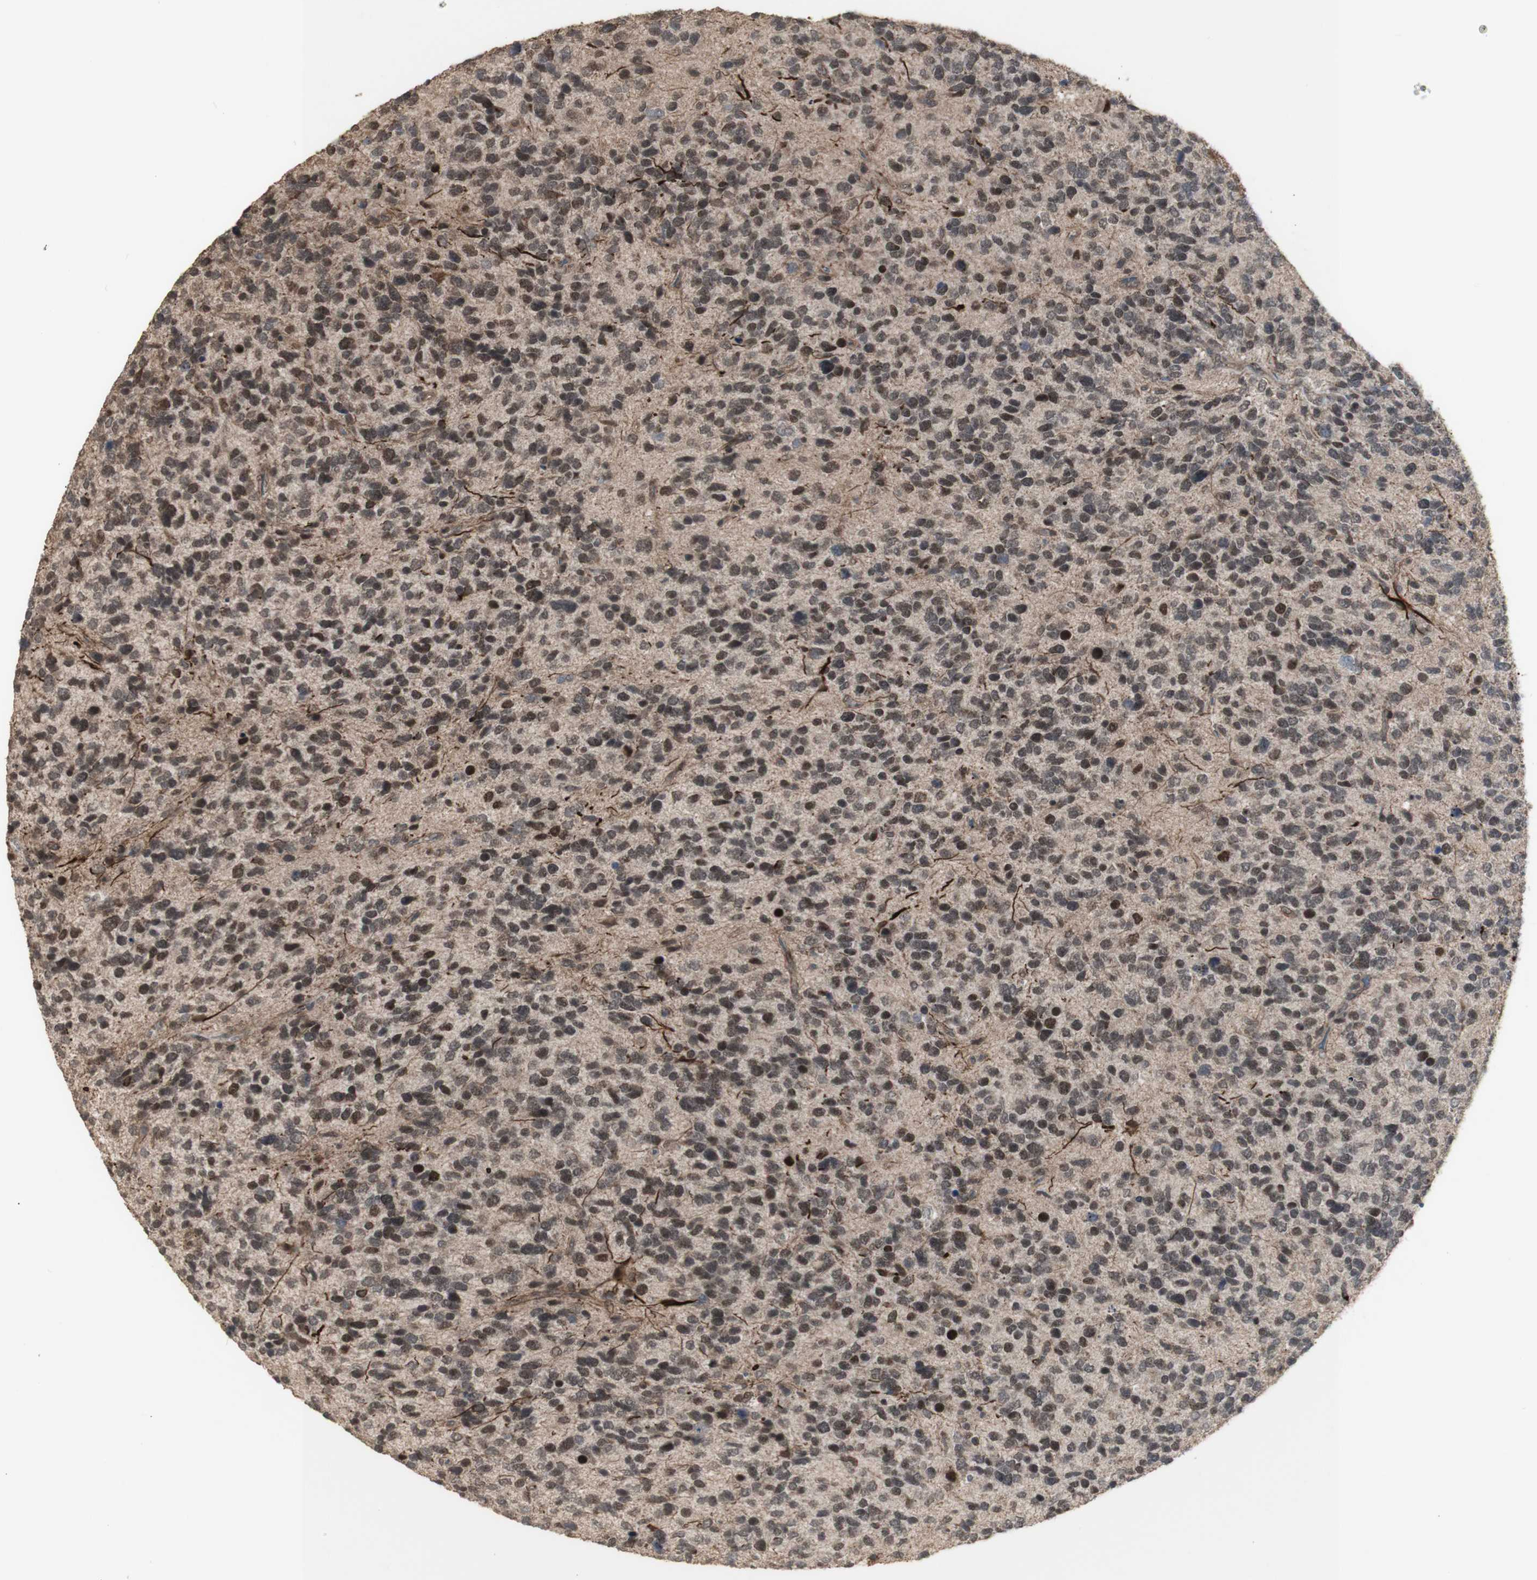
{"staining": {"intensity": "moderate", "quantity": ">75%", "location": "nuclear"}, "tissue": "glioma", "cell_type": "Tumor cells", "image_type": "cancer", "snomed": [{"axis": "morphology", "description": "Glioma, malignant, High grade"}, {"axis": "topography", "description": "Brain"}], "caption": "Tumor cells exhibit moderate nuclear staining in about >75% of cells in glioma. The protein is stained brown, and the nuclei are stained in blue (DAB IHC with brightfield microscopy, high magnification).", "gene": "ALOX12", "patient": {"sex": "female", "age": 58}}